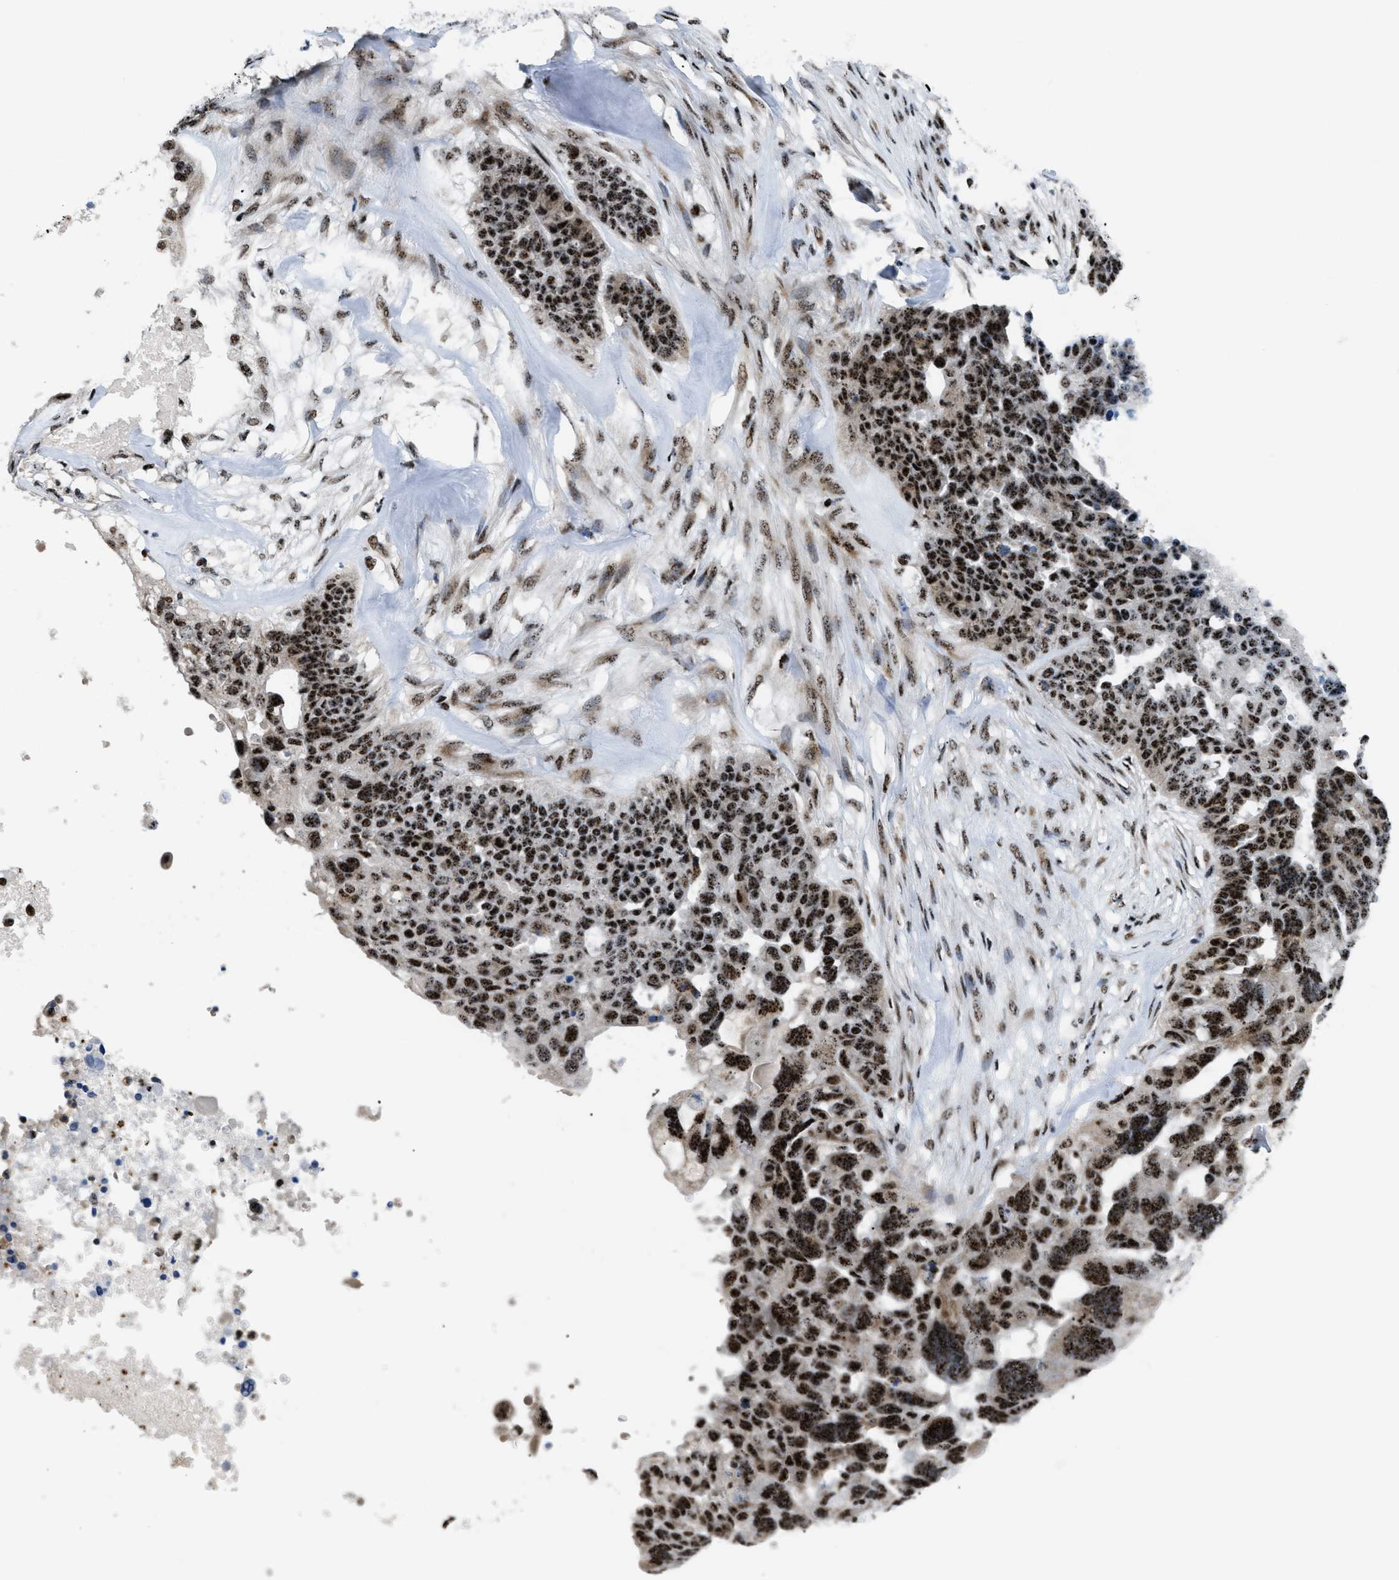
{"staining": {"intensity": "strong", "quantity": ">75%", "location": "nuclear"}, "tissue": "ovarian cancer", "cell_type": "Tumor cells", "image_type": "cancer", "snomed": [{"axis": "morphology", "description": "Cystadenocarcinoma, serous, NOS"}, {"axis": "topography", "description": "Ovary"}], "caption": "Immunohistochemical staining of ovarian serous cystadenocarcinoma exhibits high levels of strong nuclear protein positivity in approximately >75% of tumor cells. (Brightfield microscopy of DAB IHC at high magnification).", "gene": "CDR2", "patient": {"sex": "female", "age": 59}}